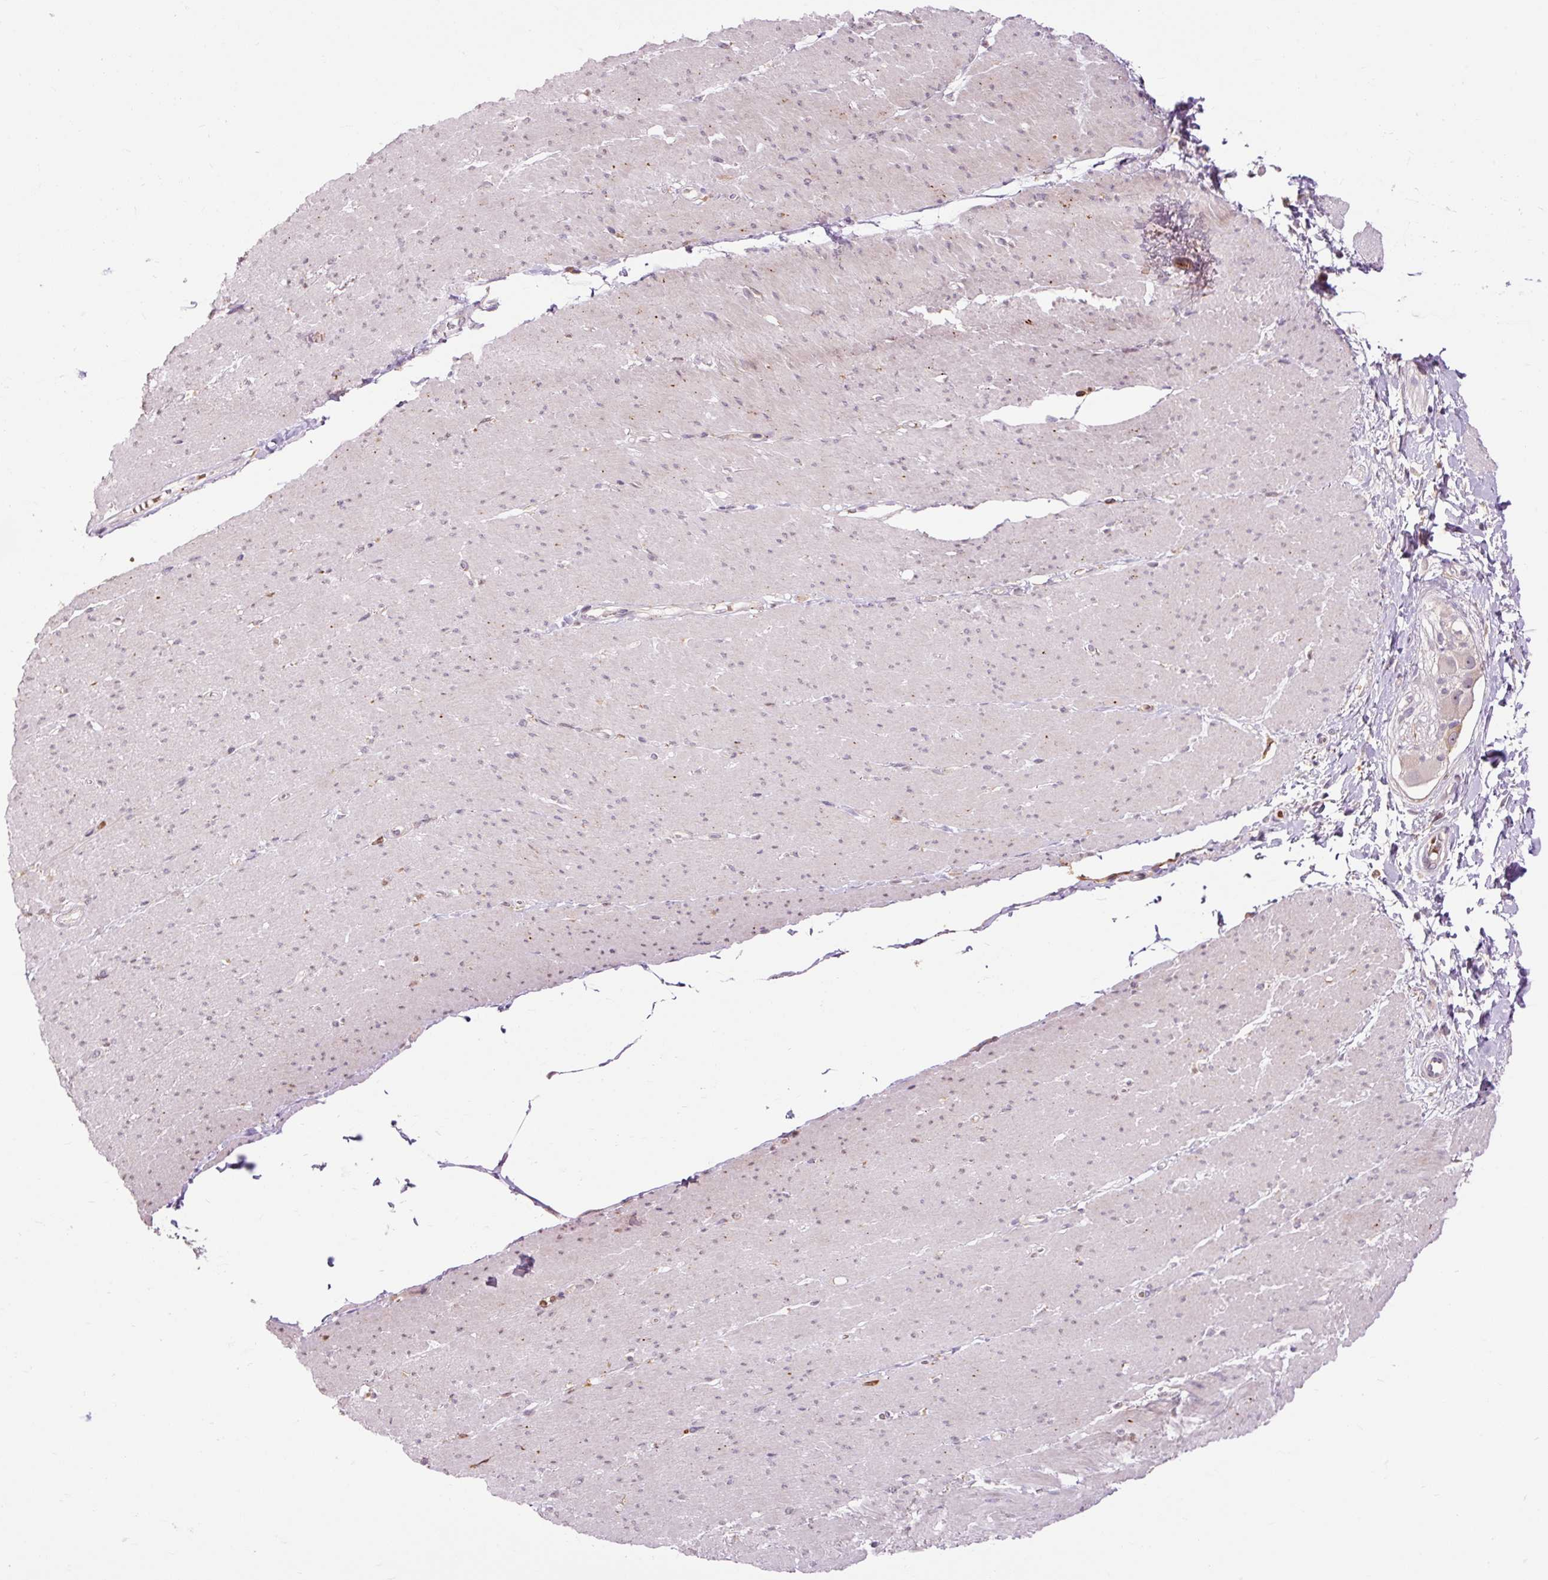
{"staining": {"intensity": "weak", "quantity": "<25%", "location": "cytoplasmic/membranous"}, "tissue": "smooth muscle", "cell_type": "Smooth muscle cells", "image_type": "normal", "snomed": [{"axis": "morphology", "description": "Normal tissue, NOS"}, {"axis": "topography", "description": "Smooth muscle"}, {"axis": "topography", "description": "Rectum"}], "caption": "A photomicrograph of smooth muscle stained for a protein displays no brown staining in smooth muscle cells.", "gene": "CEBPZ", "patient": {"sex": "male", "age": 53}}